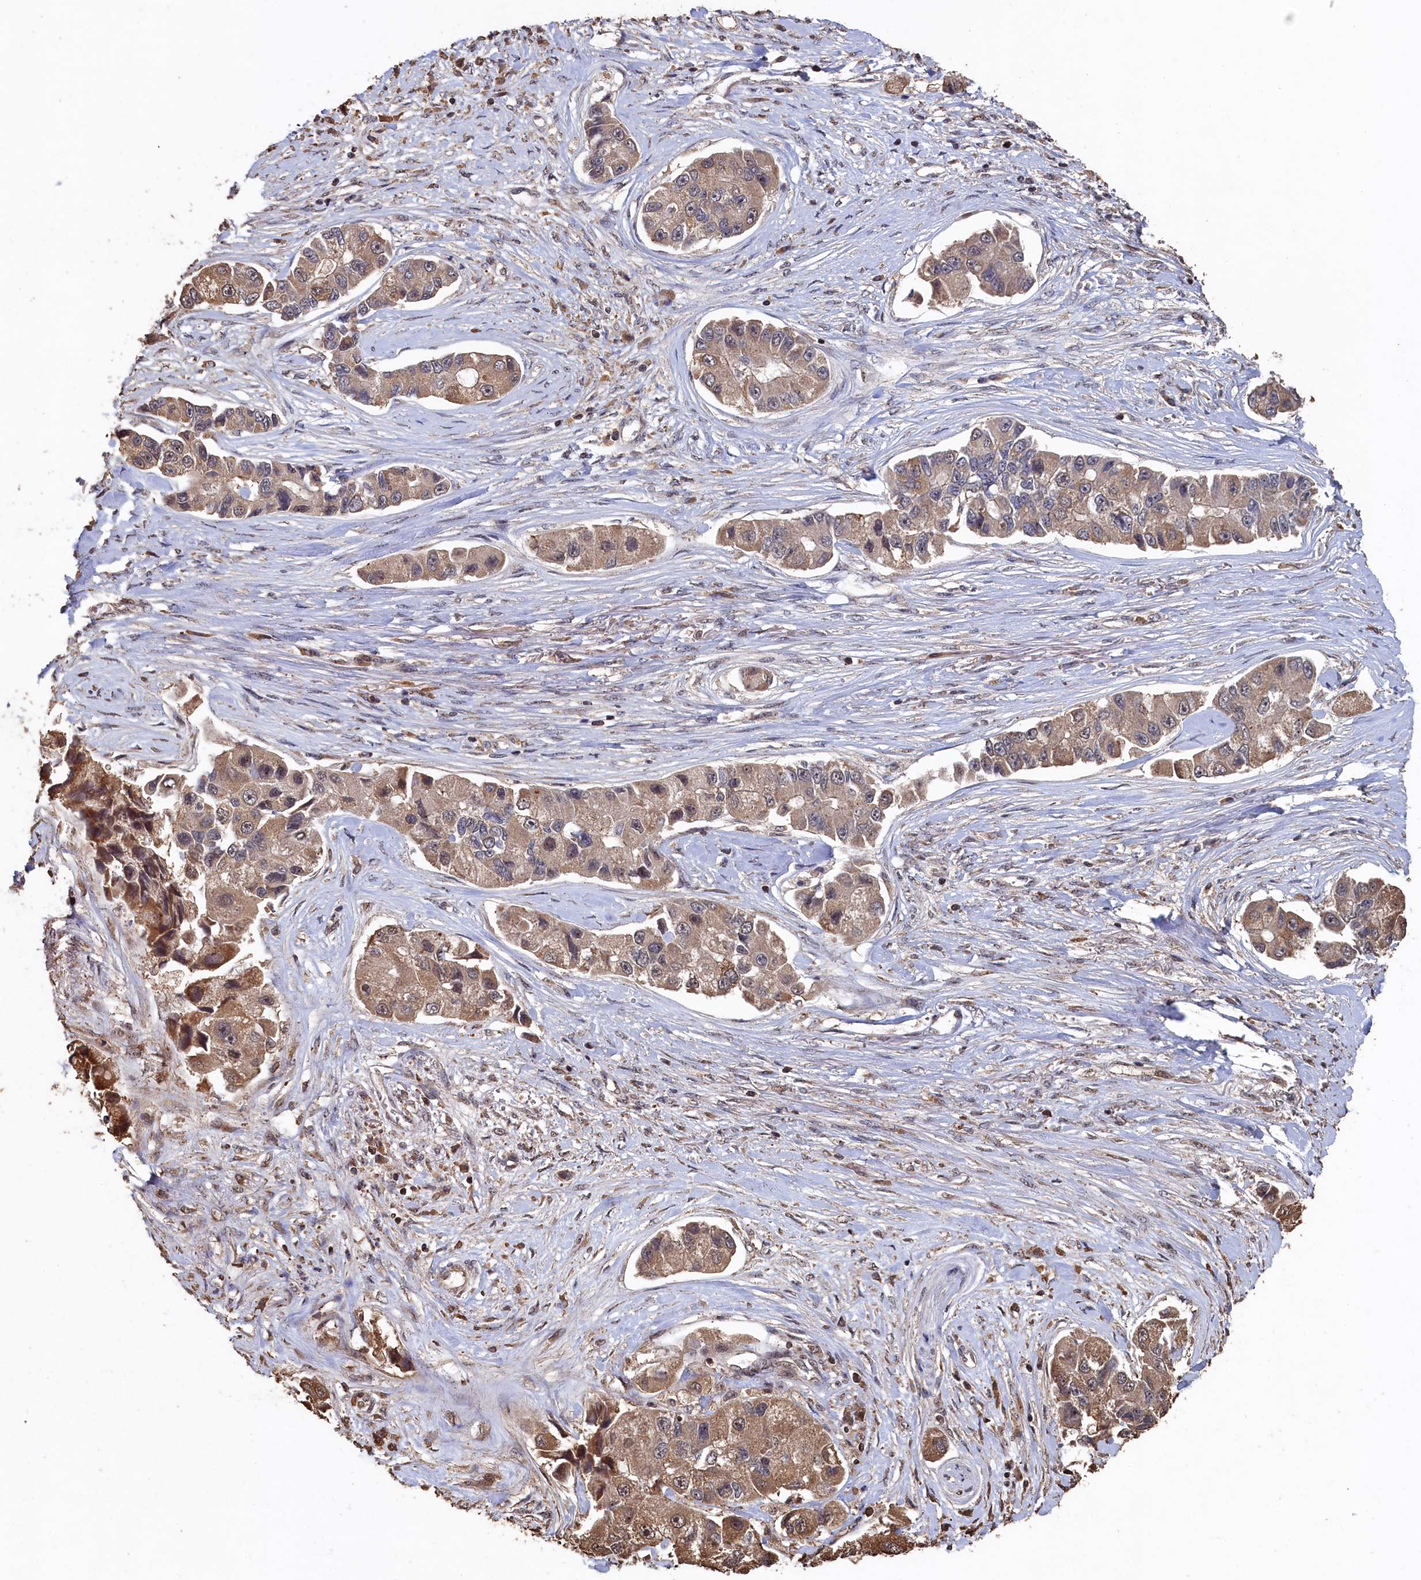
{"staining": {"intensity": "moderate", "quantity": "25%-75%", "location": "cytoplasmic/membranous"}, "tissue": "lung cancer", "cell_type": "Tumor cells", "image_type": "cancer", "snomed": [{"axis": "morphology", "description": "Adenocarcinoma, NOS"}, {"axis": "topography", "description": "Lung"}], "caption": "There is medium levels of moderate cytoplasmic/membranous positivity in tumor cells of lung cancer (adenocarcinoma), as demonstrated by immunohistochemical staining (brown color).", "gene": "PIGN", "patient": {"sex": "female", "age": 54}}